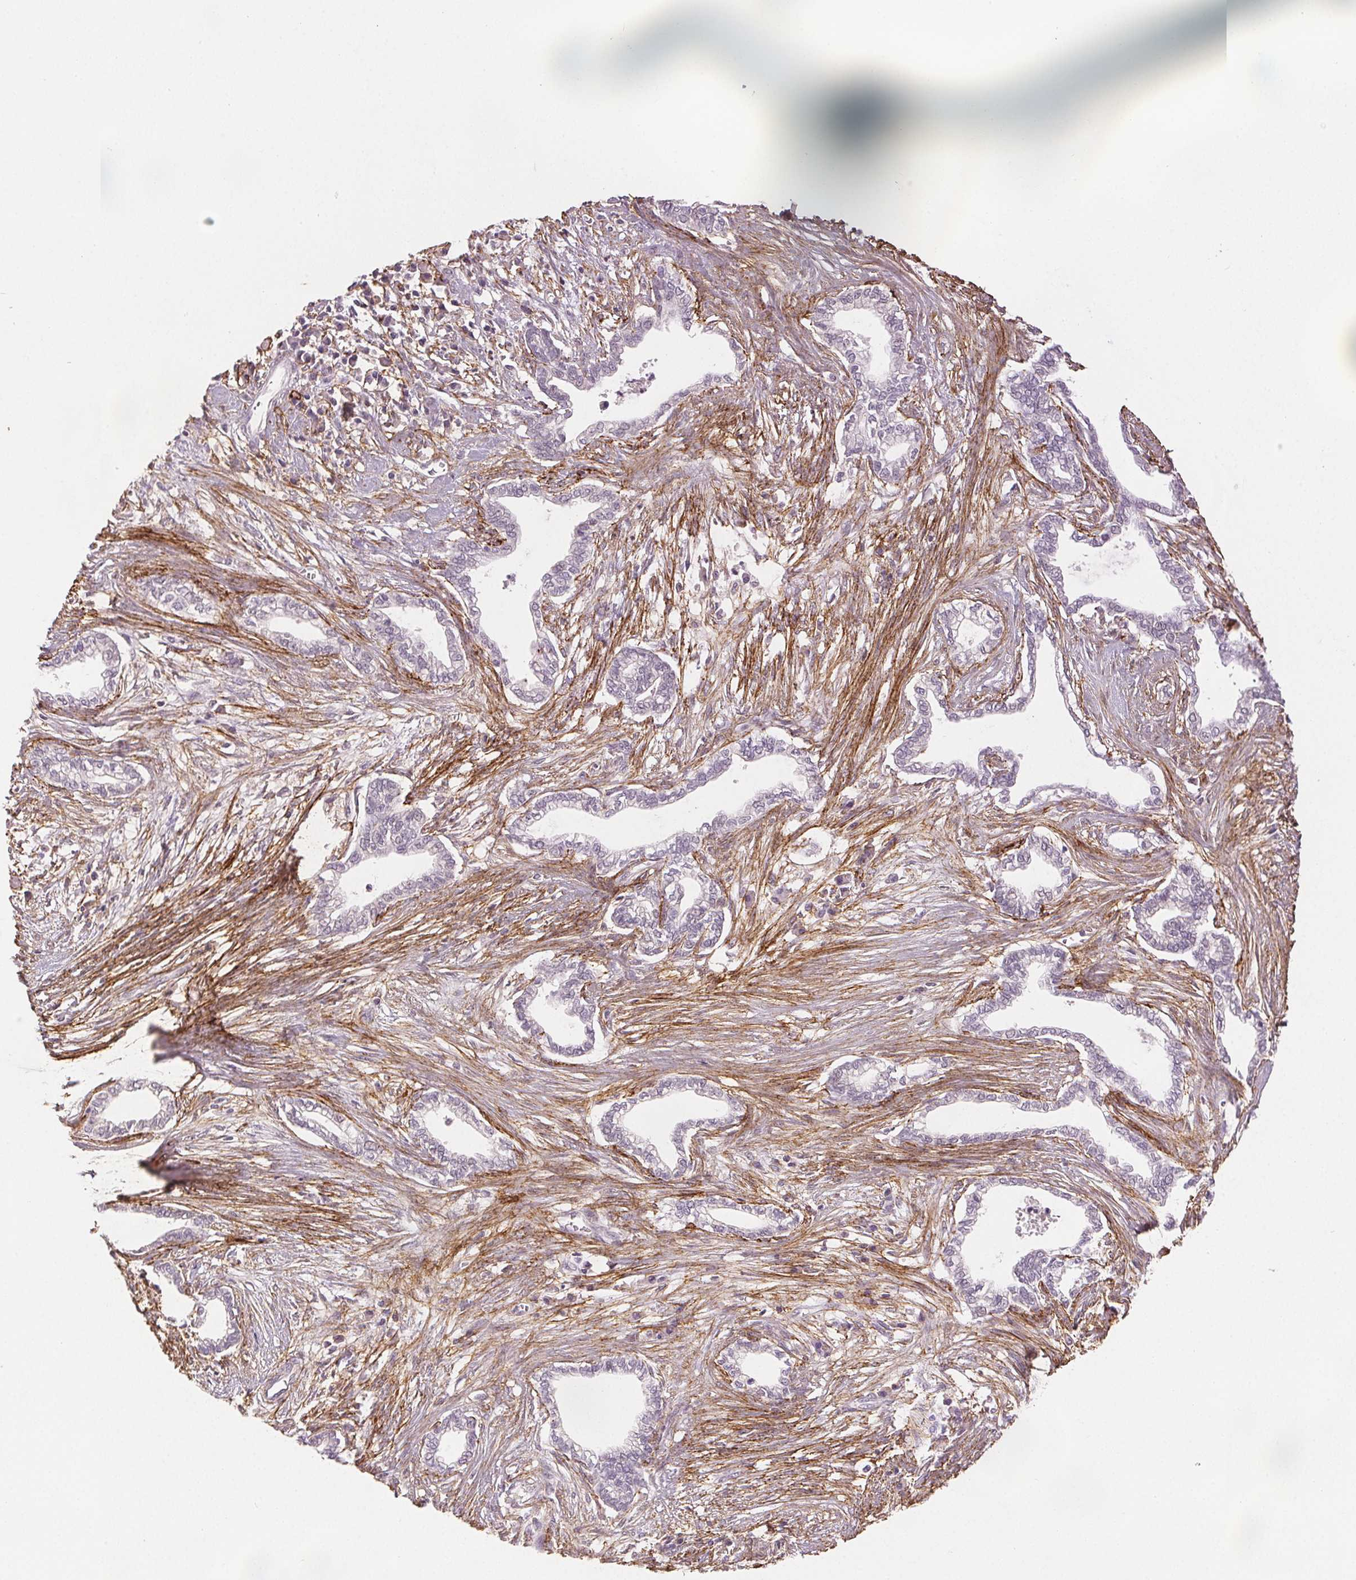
{"staining": {"intensity": "negative", "quantity": "none", "location": "none"}, "tissue": "cervical cancer", "cell_type": "Tumor cells", "image_type": "cancer", "snomed": [{"axis": "morphology", "description": "Adenocarcinoma, NOS"}, {"axis": "topography", "description": "Cervix"}], "caption": "Immunohistochemistry of human cervical adenocarcinoma exhibits no staining in tumor cells.", "gene": "FBN1", "patient": {"sex": "female", "age": 62}}